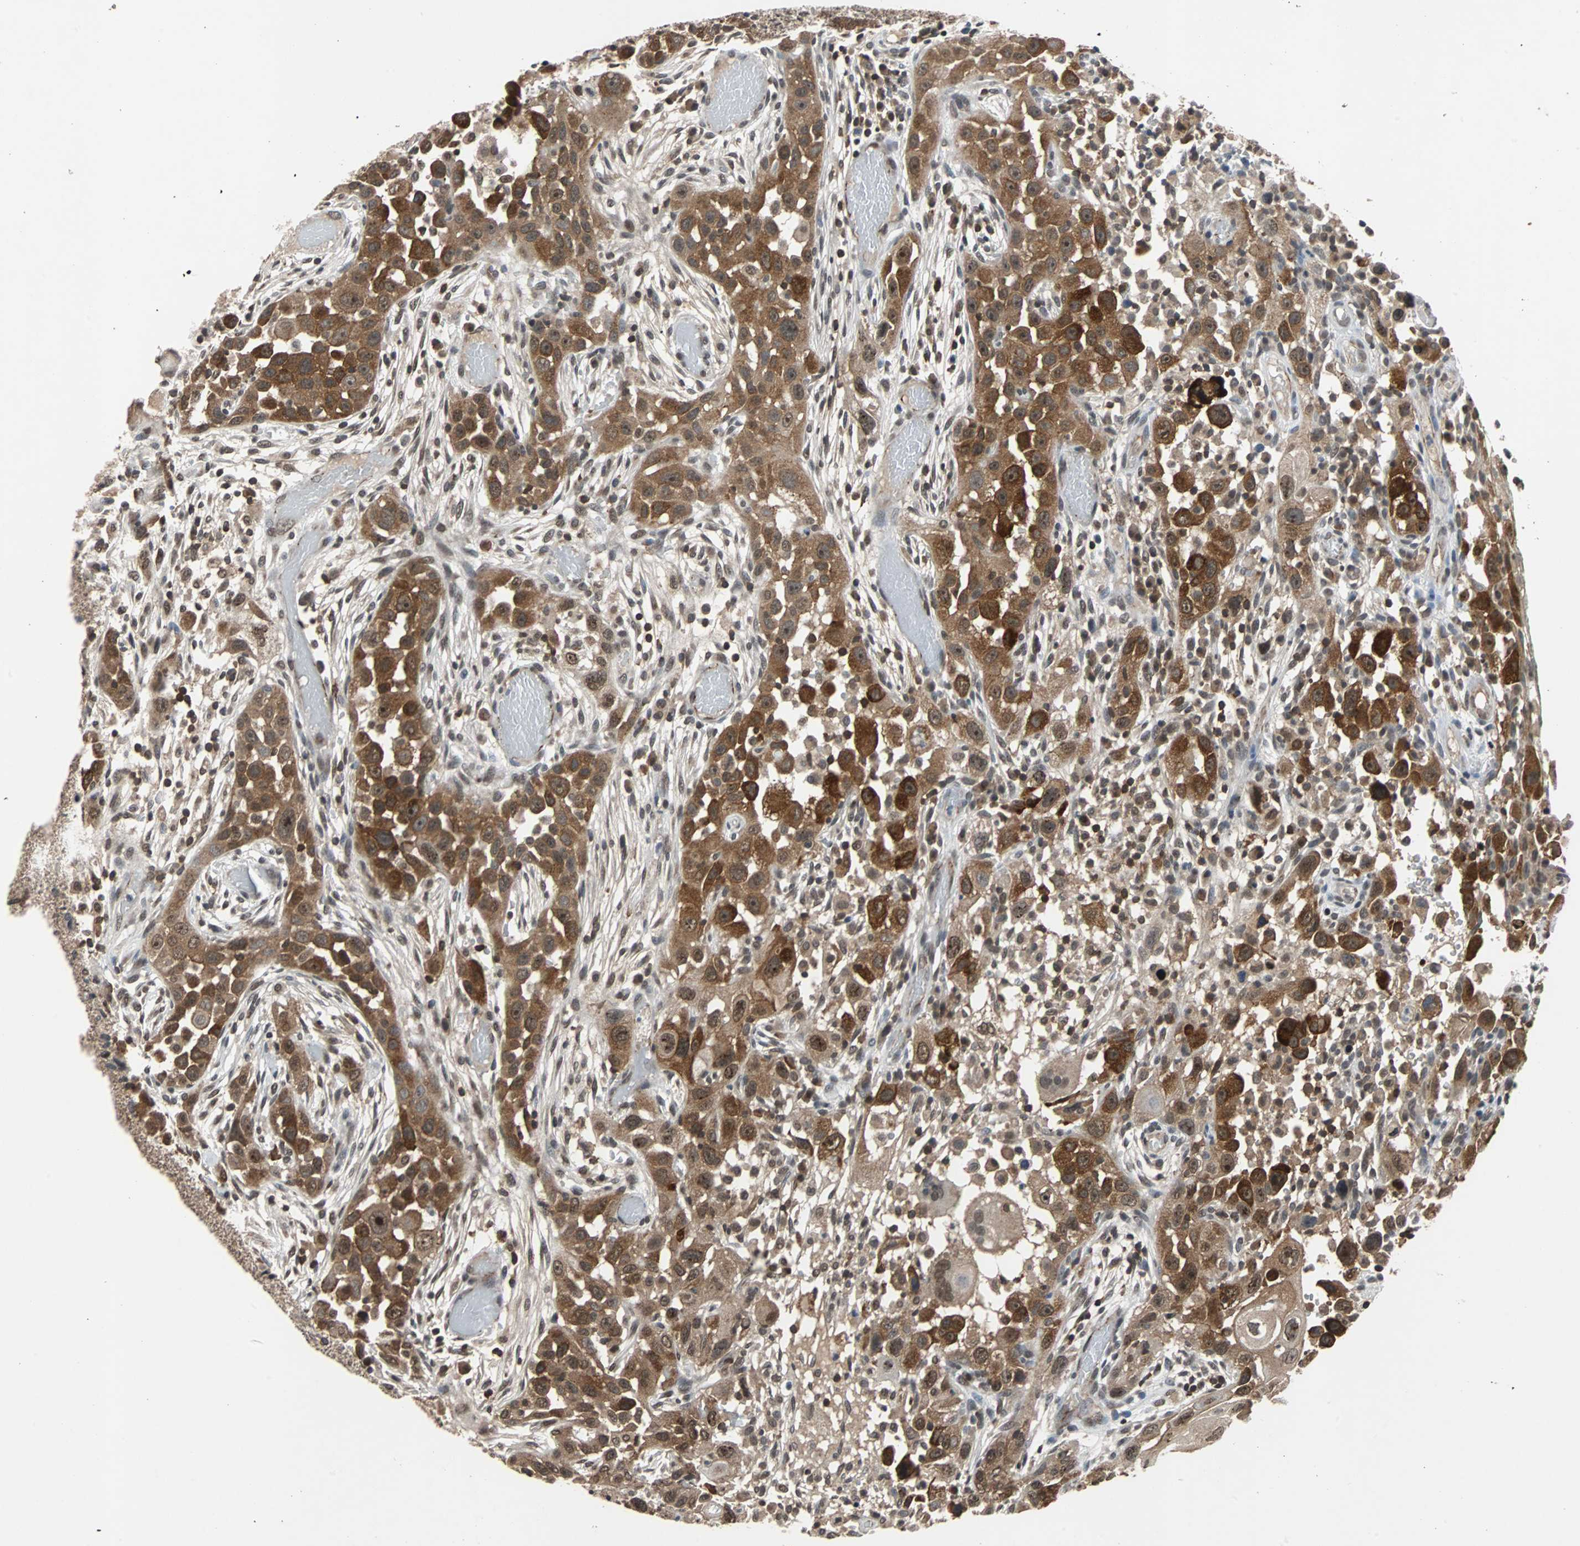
{"staining": {"intensity": "strong", "quantity": ">75%", "location": "cytoplasmic/membranous"}, "tissue": "head and neck cancer", "cell_type": "Tumor cells", "image_type": "cancer", "snomed": [{"axis": "morphology", "description": "Carcinoma, NOS"}, {"axis": "topography", "description": "Head-Neck"}], "caption": "Head and neck carcinoma stained with a protein marker exhibits strong staining in tumor cells.", "gene": "LSR", "patient": {"sex": "male", "age": 87}}